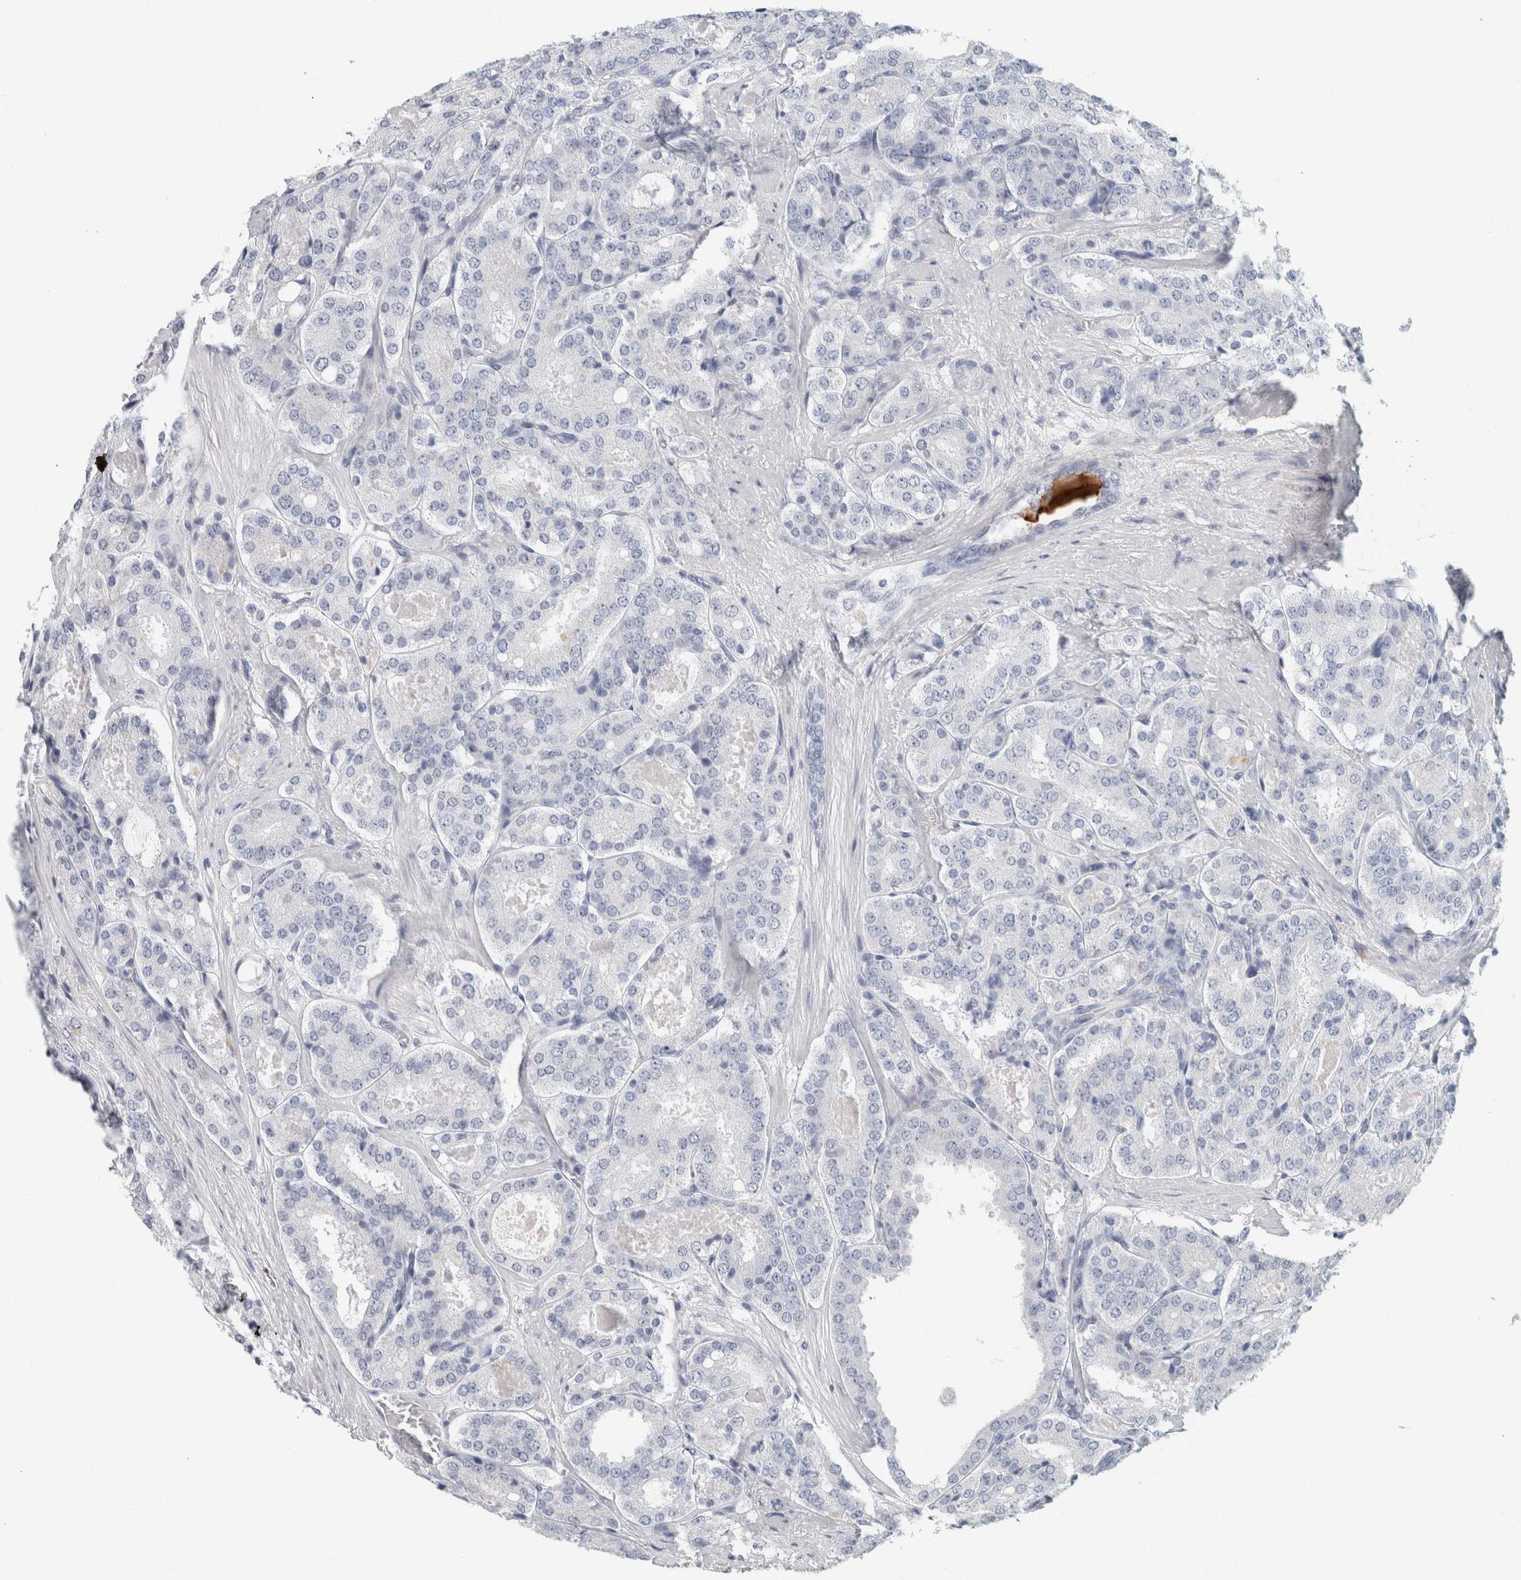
{"staining": {"intensity": "negative", "quantity": "none", "location": "none"}, "tissue": "prostate cancer", "cell_type": "Tumor cells", "image_type": "cancer", "snomed": [{"axis": "morphology", "description": "Adenocarcinoma, High grade"}, {"axis": "topography", "description": "Prostate"}], "caption": "Immunohistochemical staining of high-grade adenocarcinoma (prostate) displays no significant staining in tumor cells.", "gene": "IL6", "patient": {"sex": "male", "age": 65}}